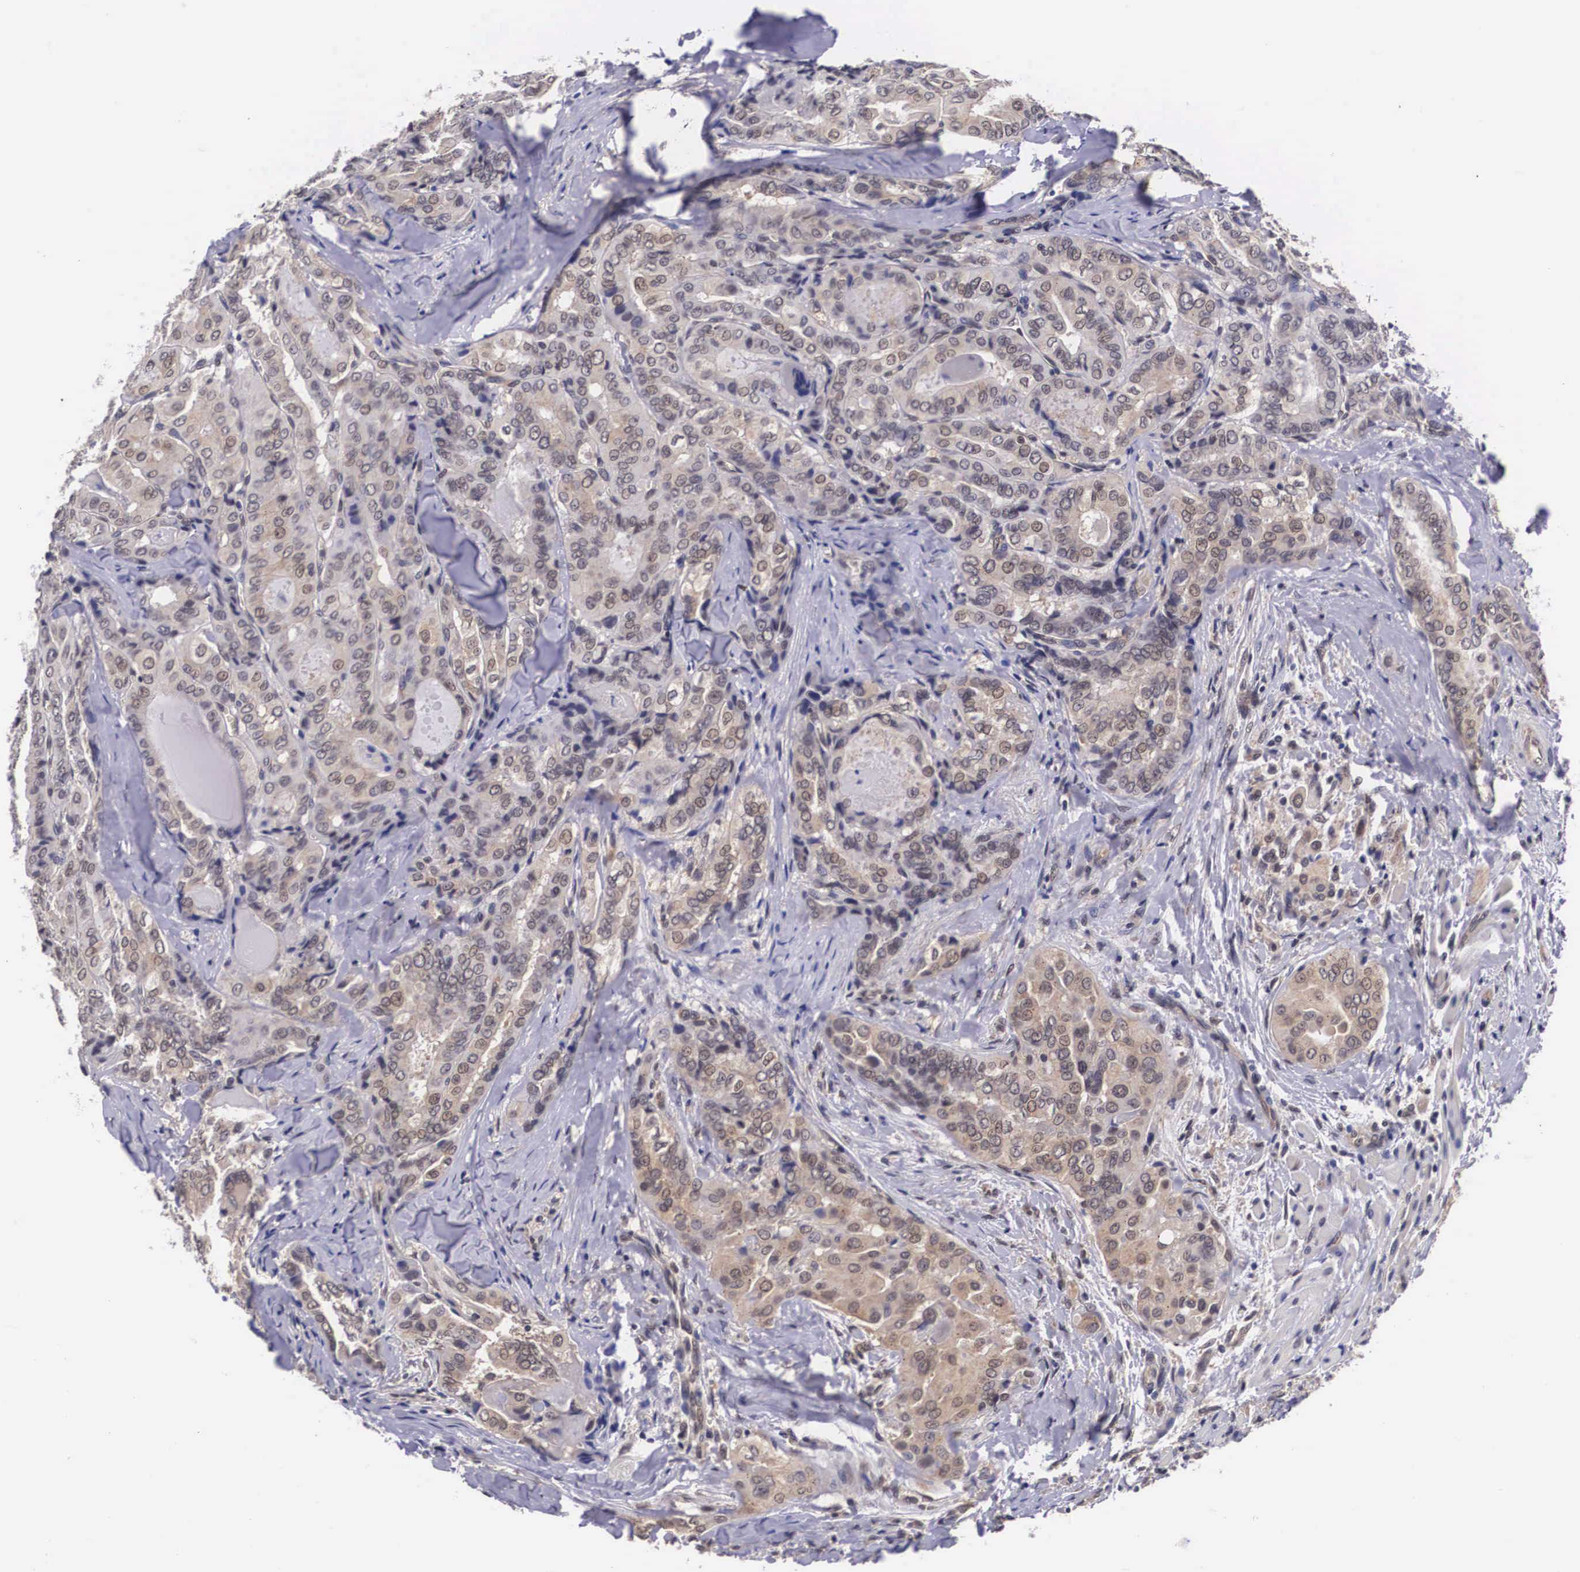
{"staining": {"intensity": "weak", "quantity": "25%-75%", "location": "cytoplasmic/membranous"}, "tissue": "thyroid cancer", "cell_type": "Tumor cells", "image_type": "cancer", "snomed": [{"axis": "morphology", "description": "Papillary adenocarcinoma, NOS"}, {"axis": "topography", "description": "Thyroid gland"}], "caption": "Papillary adenocarcinoma (thyroid) stained with DAB IHC displays low levels of weak cytoplasmic/membranous staining in approximately 25%-75% of tumor cells. The staining is performed using DAB brown chromogen to label protein expression. The nuclei are counter-stained blue using hematoxylin.", "gene": "OTX2", "patient": {"sex": "female", "age": 71}}